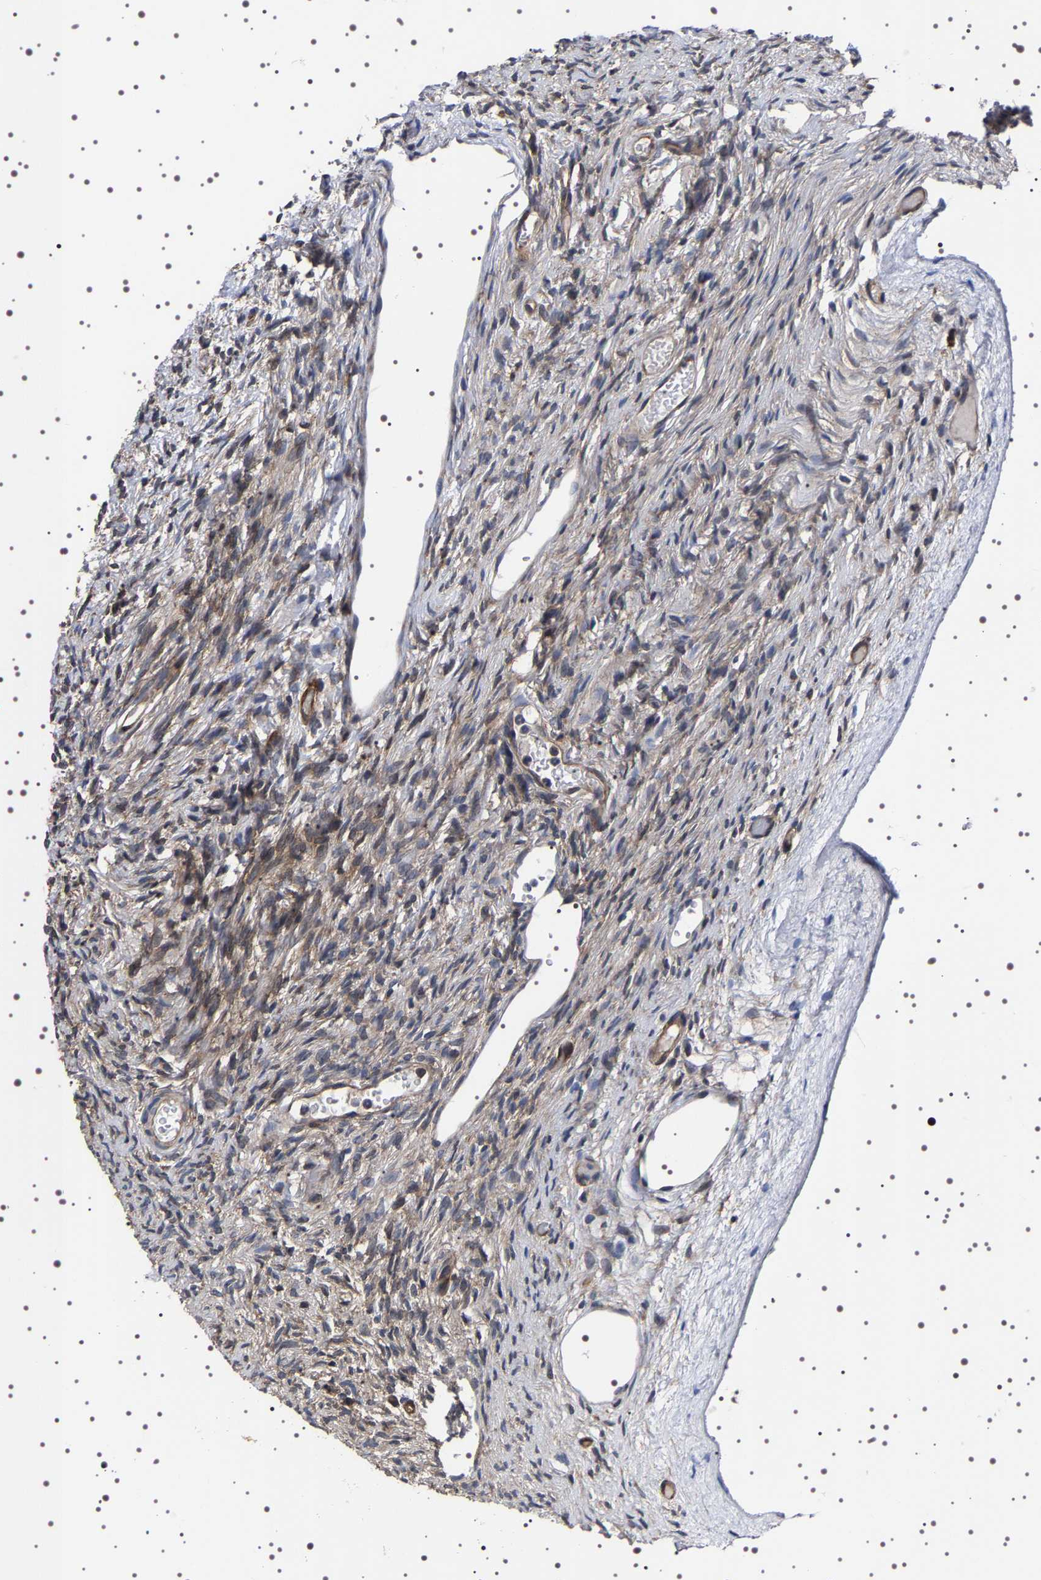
{"staining": {"intensity": "strong", "quantity": ">75%", "location": "cytoplasmic/membranous"}, "tissue": "ovary", "cell_type": "Follicle cells", "image_type": "normal", "snomed": [{"axis": "morphology", "description": "Normal tissue, NOS"}, {"axis": "topography", "description": "Ovary"}], "caption": "An IHC histopathology image of normal tissue is shown. Protein staining in brown labels strong cytoplasmic/membranous positivity in ovary within follicle cells.", "gene": "DARS1", "patient": {"sex": "female", "age": 33}}